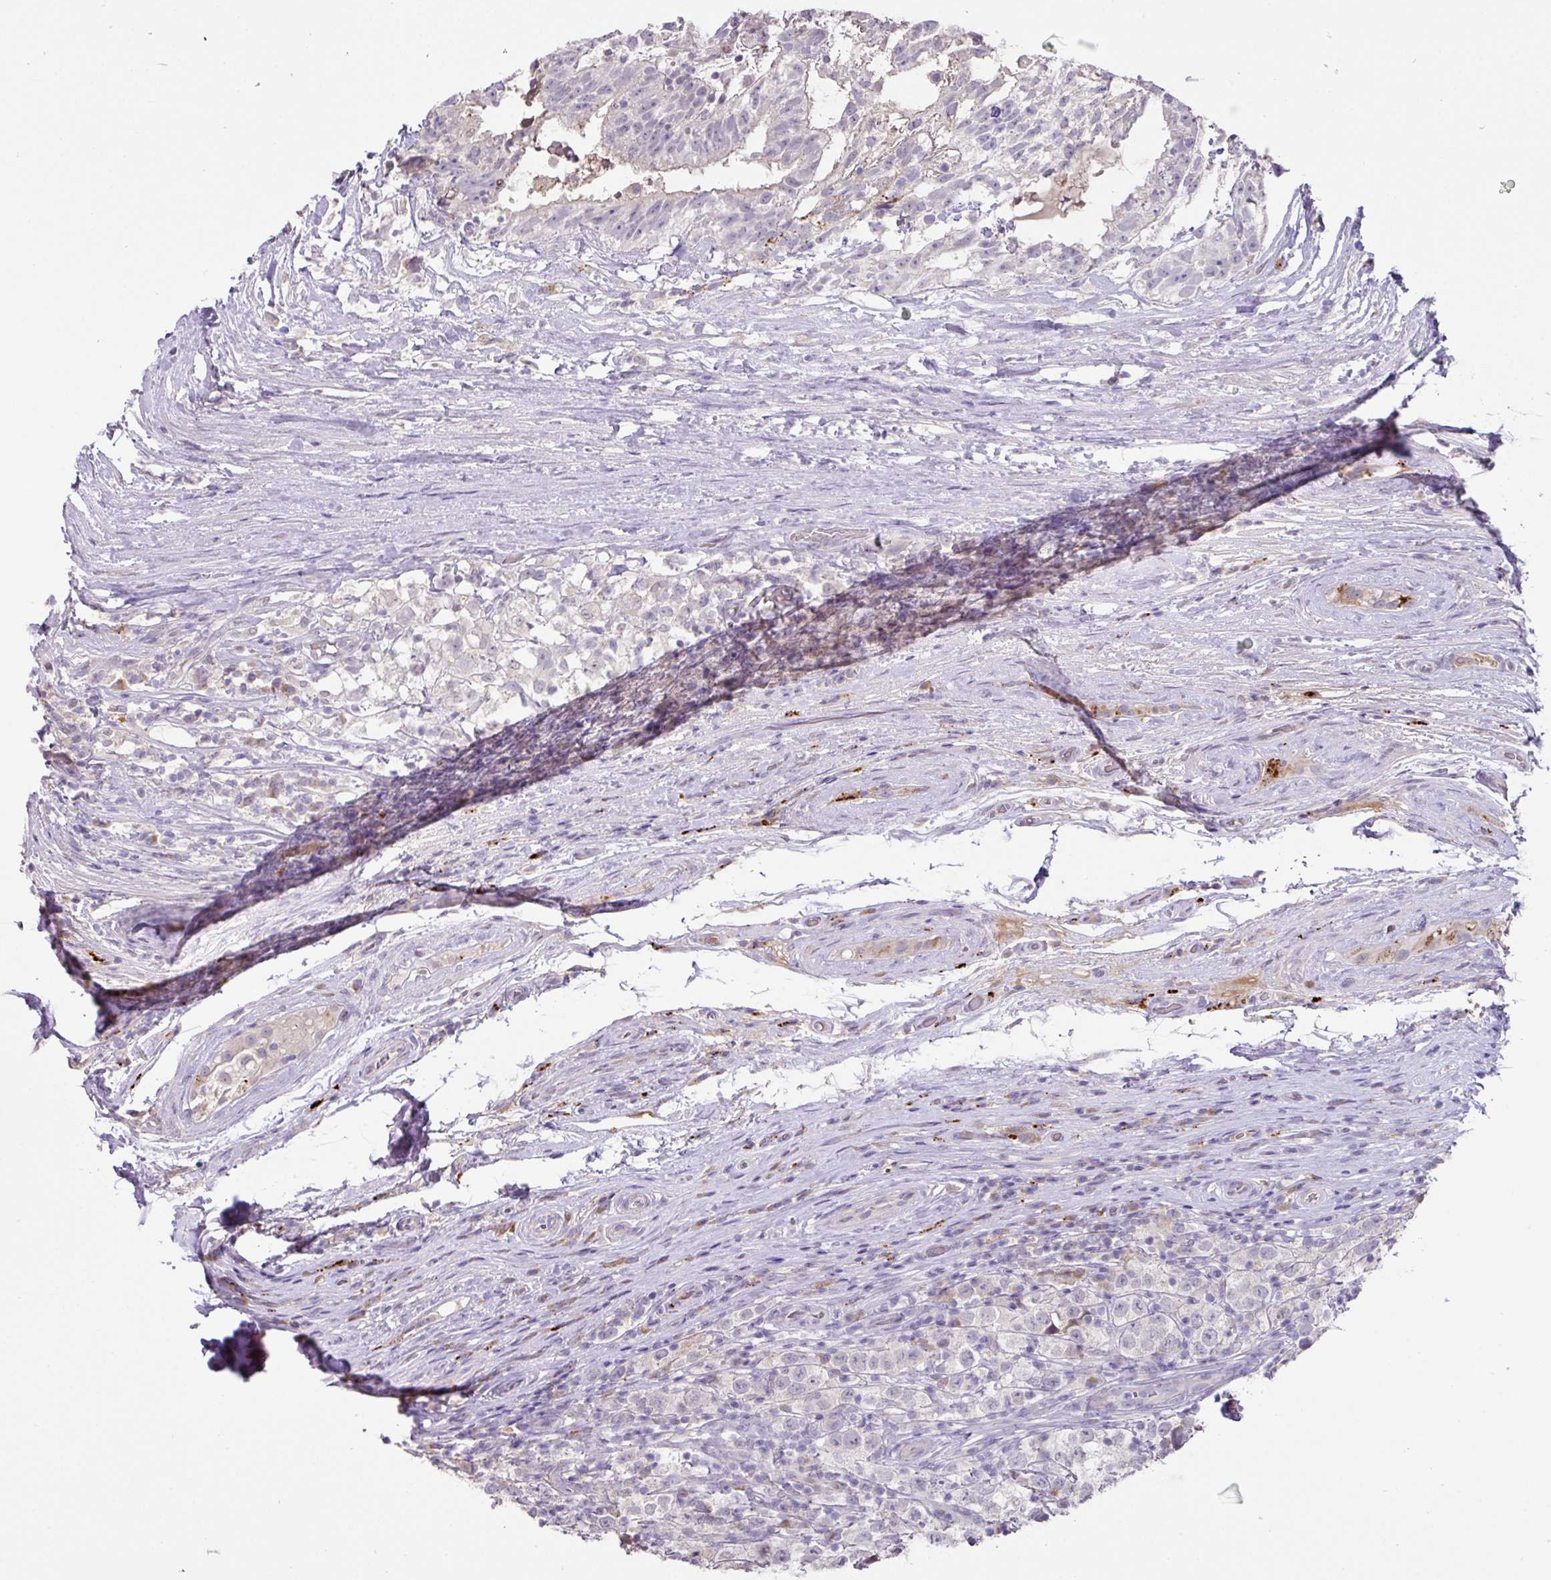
{"staining": {"intensity": "negative", "quantity": "none", "location": "none"}, "tissue": "testis cancer", "cell_type": "Tumor cells", "image_type": "cancer", "snomed": [{"axis": "morphology", "description": "Seminoma, NOS"}, {"axis": "morphology", "description": "Carcinoma, Embryonal, NOS"}, {"axis": "topography", "description": "Testis"}], "caption": "This photomicrograph is of testis cancer stained with immunohistochemistry (IHC) to label a protein in brown with the nuclei are counter-stained blue. There is no expression in tumor cells.", "gene": "PLEKHH3", "patient": {"sex": "male", "age": 41}}